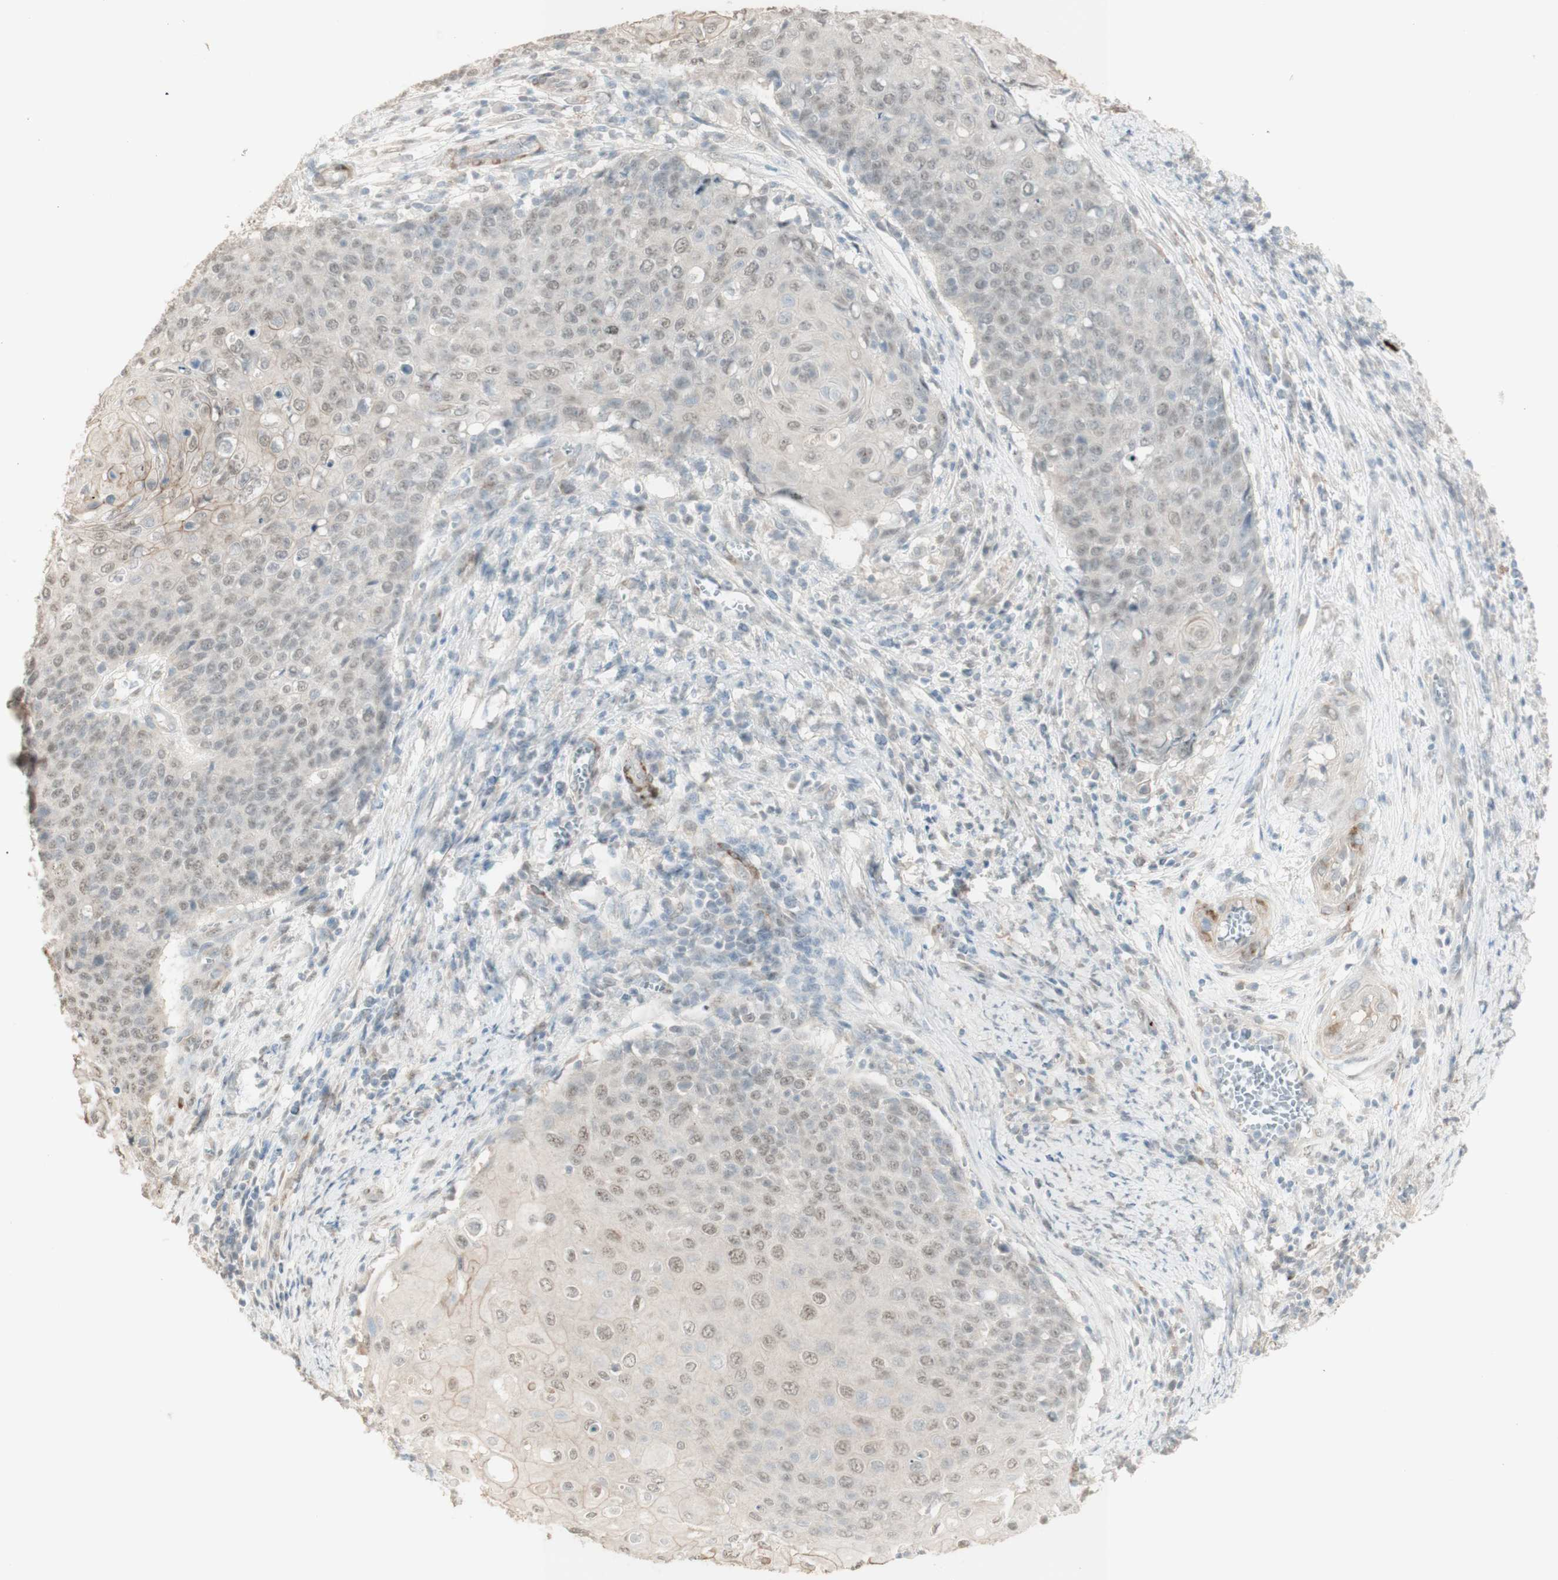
{"staining": {"intensity": "negative", "quantity": "none", "location": "none"}, "tissue": "cervical cancer", "cell_type": "Tumor cells", "image_type": "cancer", "snomed": [{"axis": "morphology", "description": "Squamous cell carcinoma, NOS"}, {"axis": "topography", "description": "Cervix"}], "caption": "Cervical cancer (squamous cell carcinoma) stained for a protein using immunohistochemistry (IHC) shows no staining tumor cells.", "gene": "MUC3A", "patient": {"sex": "female", "age": 39}}